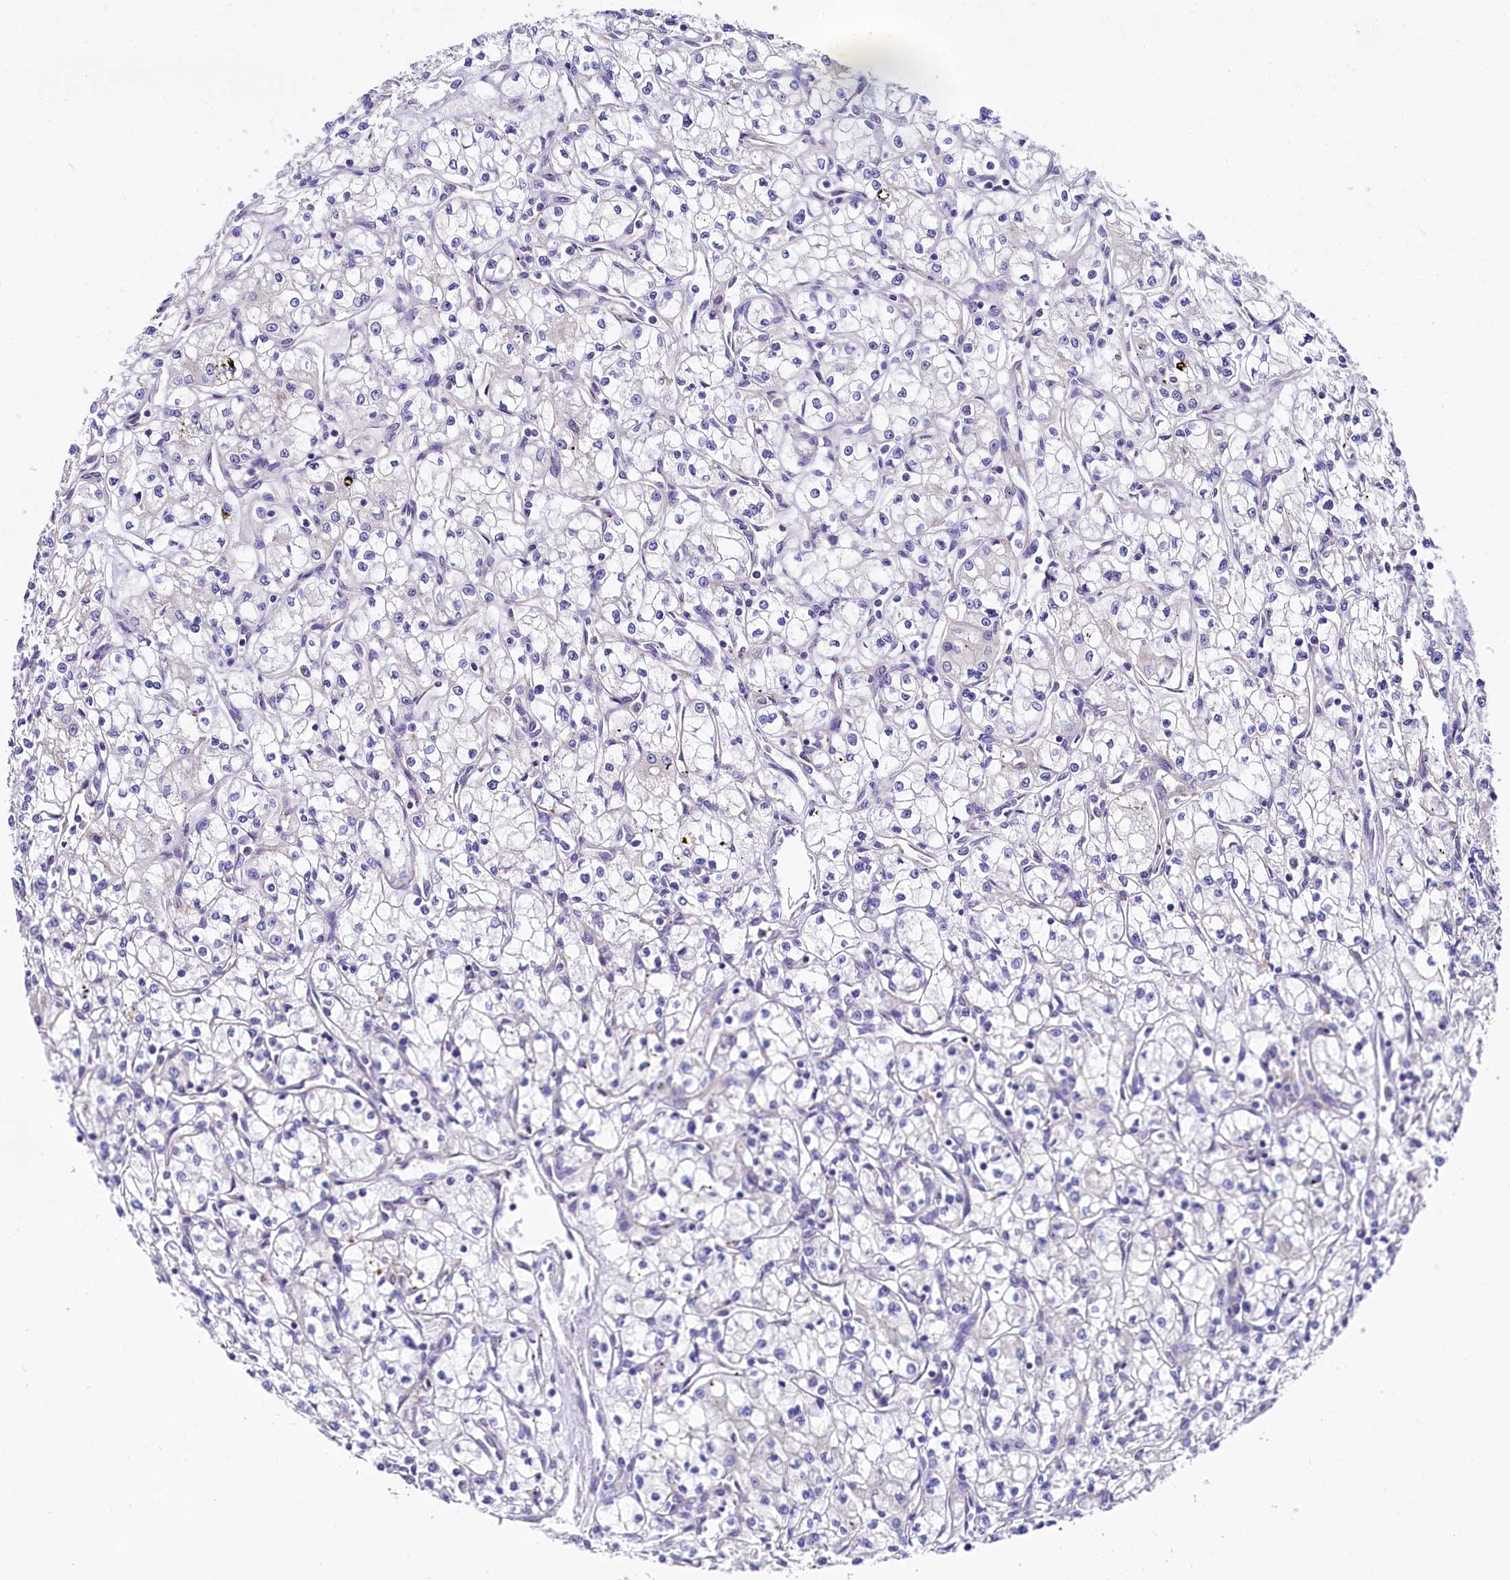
{"staining": {"intensity": "negative", "quantity": "none", "location": "none"}, "tissue": "renal cancer", "cell_type": "Tumor cells", "image_type": "cancer", "snomed": [{"axis": "morphology", "description": "Adenocarcinoma, NOS"}, {"axis": "topography", "description": "Kidney"}], "caption": "Immunohistochemical staining of human adenocarcinoma (renal) exhibits no significant expression in tumor cells.", "gene": "QARS1", "patient": {"sex": "male", "age": 59}}